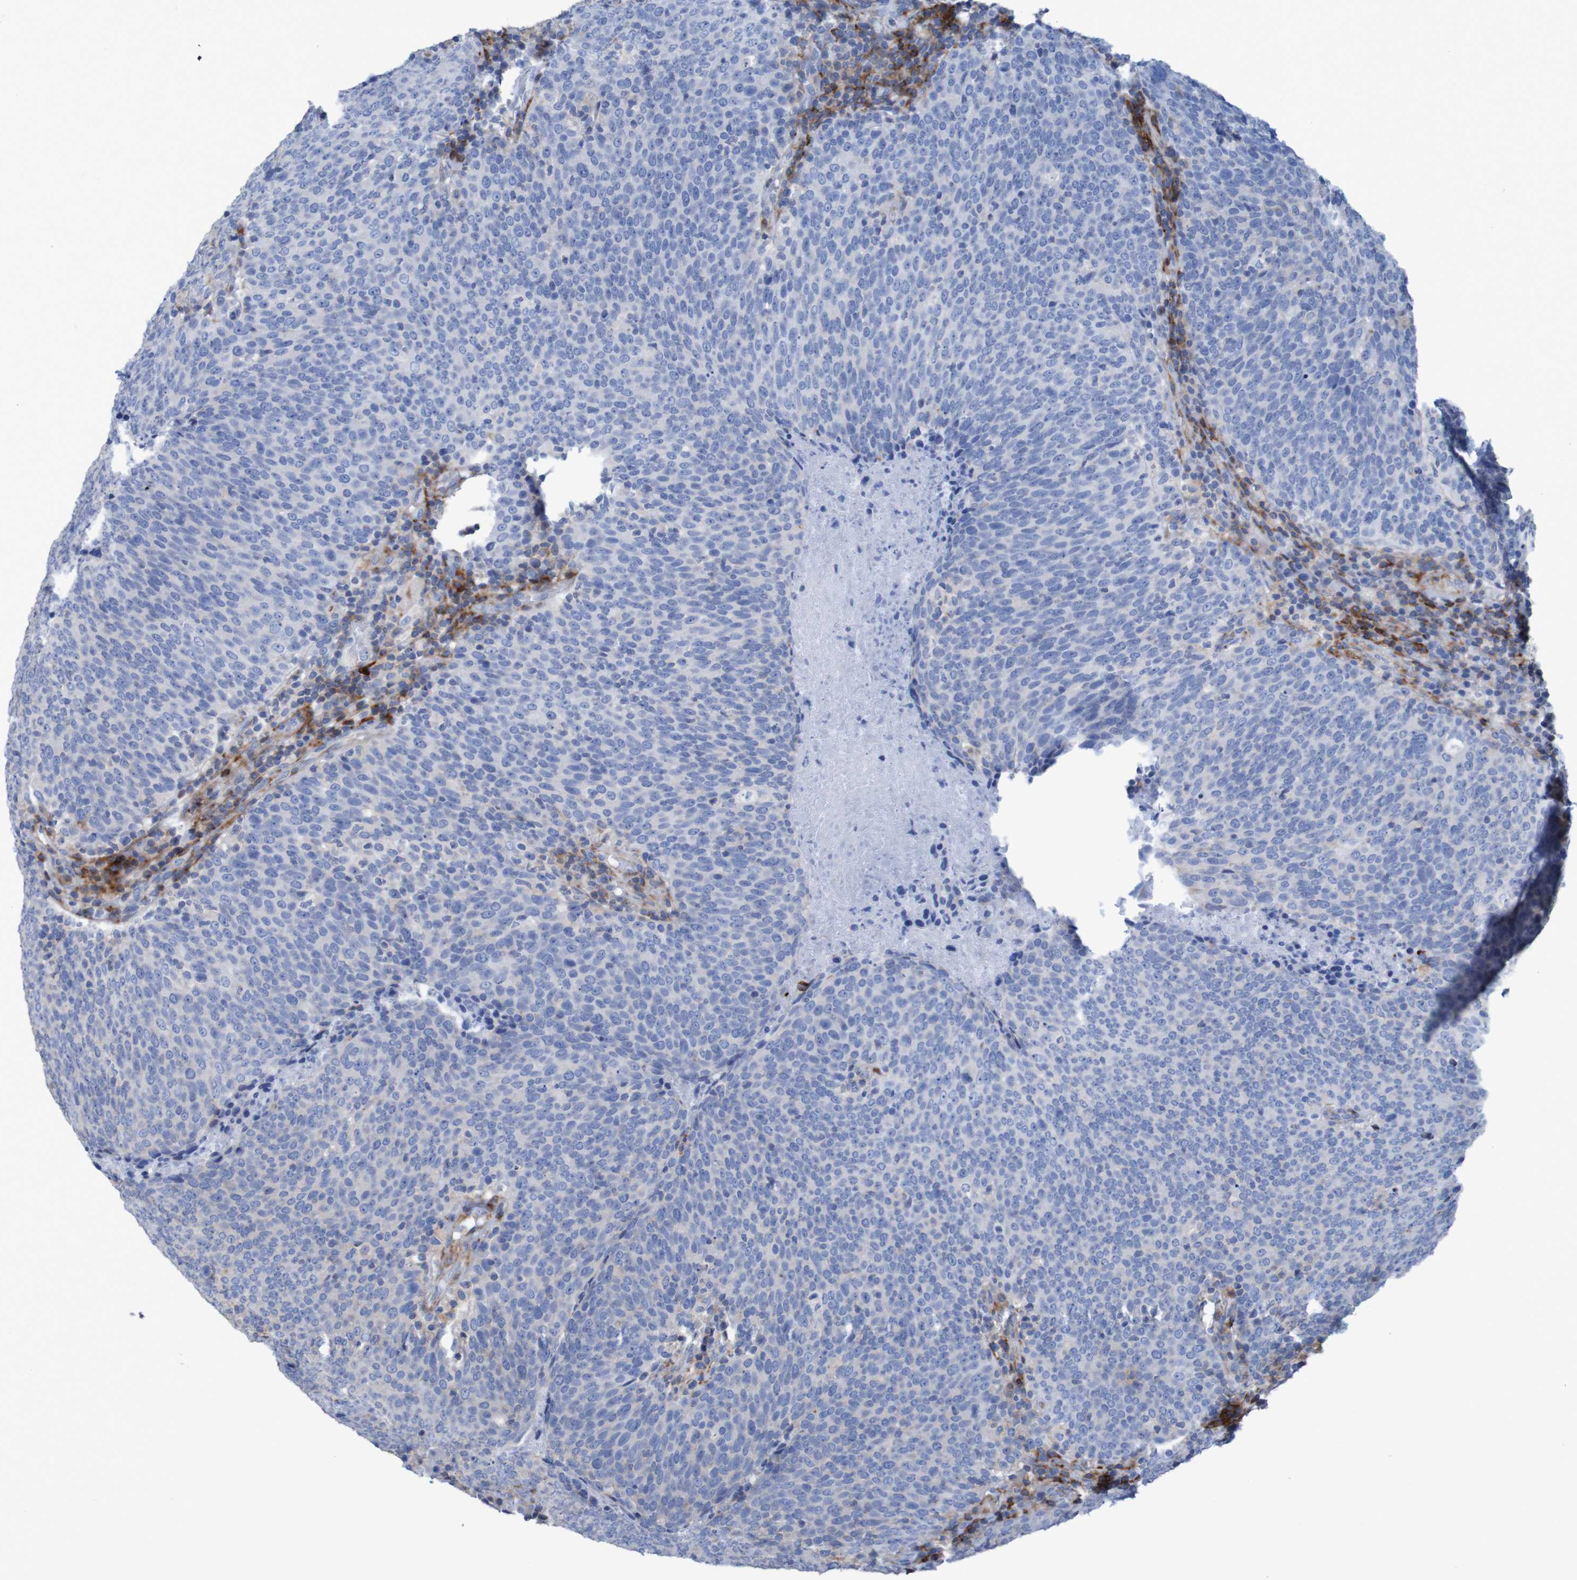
{"staining": {"intensity": "negative", "quantity": "none", "location": "none"}, "tissue": "head and neck cancer", "cell_type": "Tumor cells", "image_type": "cancer", "snomed": [{"axis": "morphology", "description": "Squamous cell carcinoma, NOS"}, {"axis": "morphology", "description": "Squamous cell carcinoma, metastatic, NOS"}, {"axis": "topography", "description": "Lymph node"}, {"axis": "topography", "description": "Head-Neck"}], "caption": "Head and neck cancer (squamous cell carcinoma) was stained to show a protein in brown. There is no significant positivity in tumor cells. (DAB immunohistochemistry with hematoxylin counter stain).", "gene": "RNF182", "patient": {"sex": "male", "age": 62}}